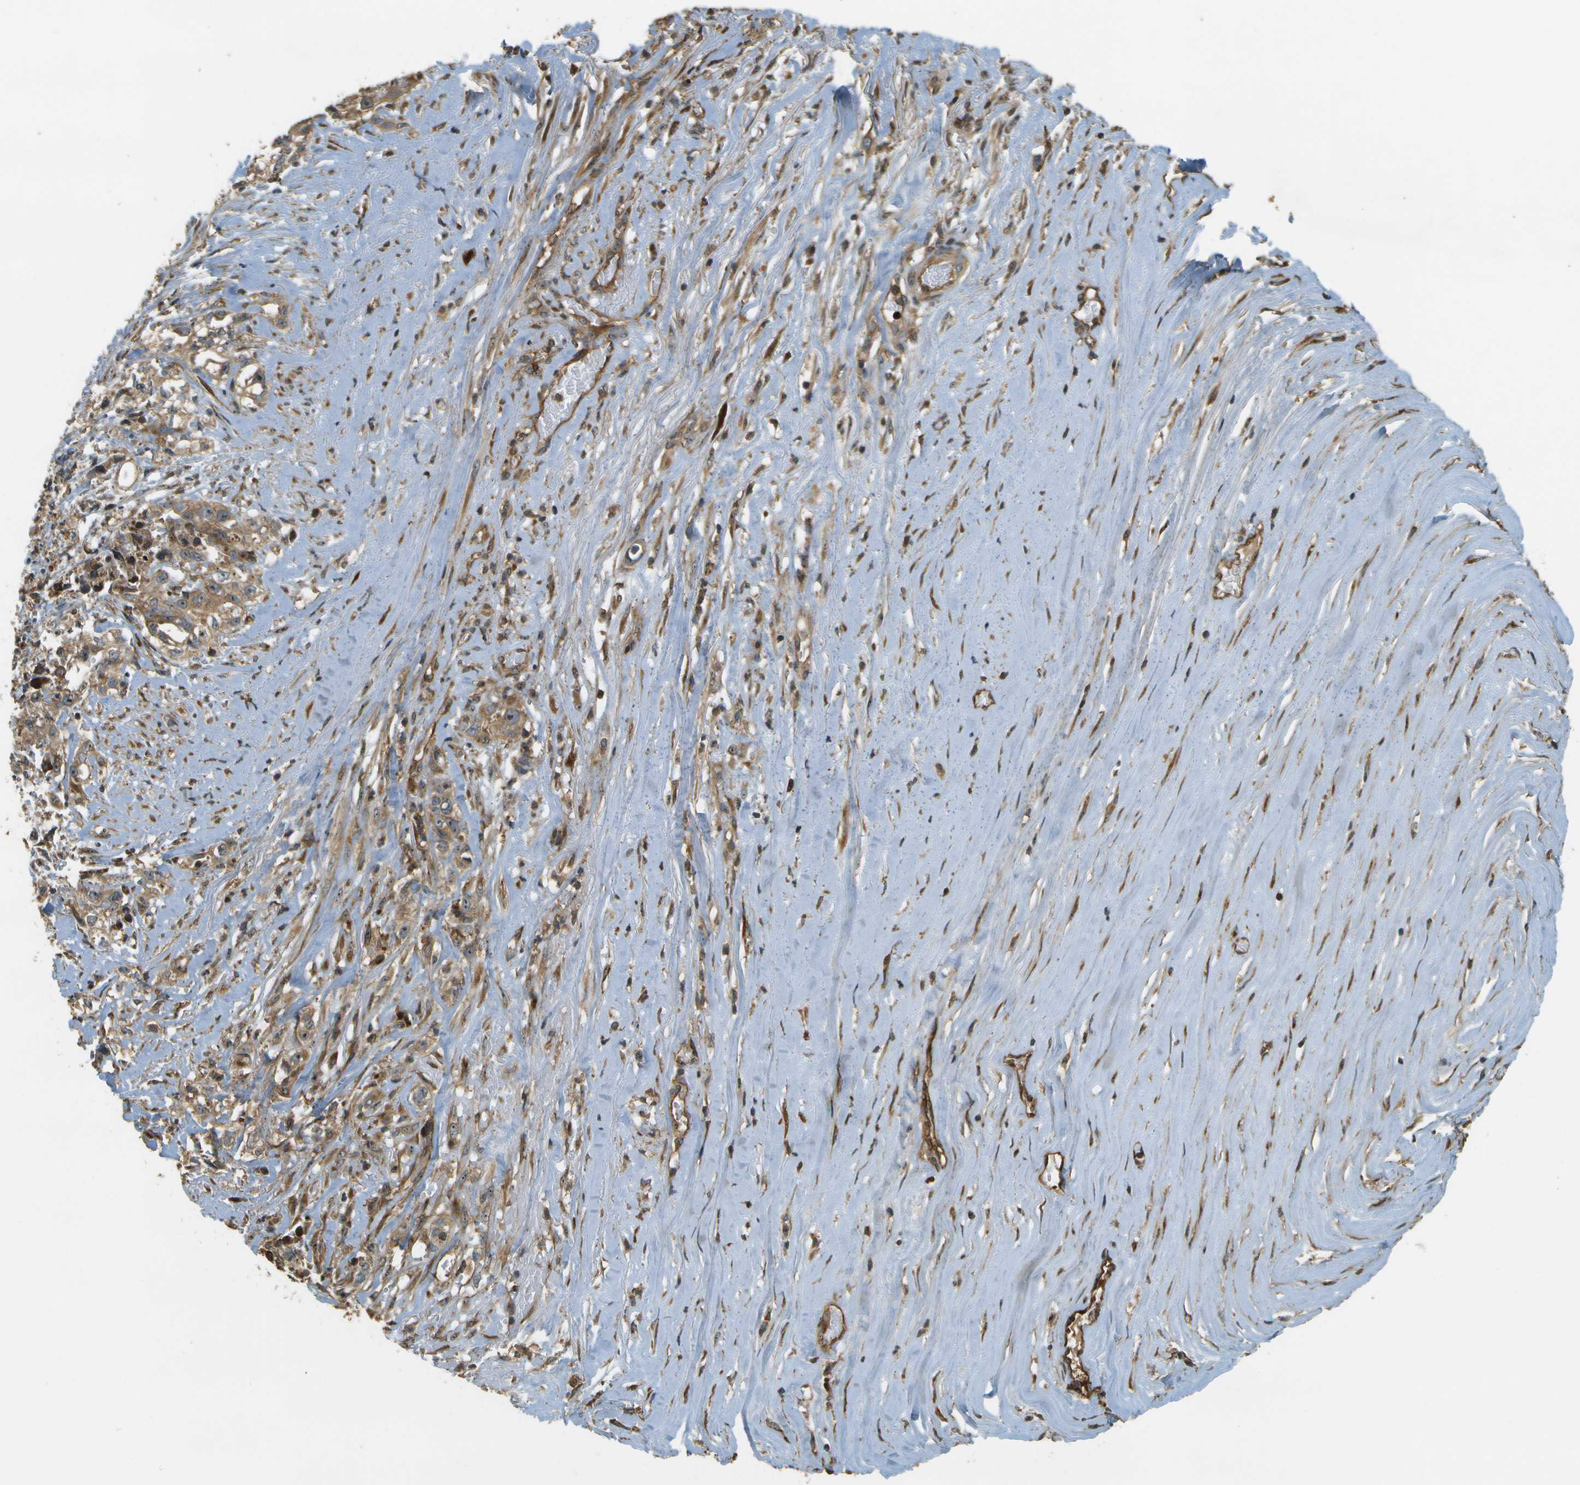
{"staining": {"intensity": "moderate", "quantity": ">75%", "location": "cytoplasmic/membranous,nuclear"}, "tissue": "liver cancer", "cell_type": "Tumor cells", "image_type": "cancer", "snomed": [{"axis": "morphology", "description": "Cholangiocarcinoma"}, {"axis": "topography", "description": "Liver"}], "caption": "Cholangiocarcinoma (liver) stained with a brown dye displays moderate cytoplasmic/membranous and nuclear positive staining in about >75% of tumor cells.", "gene": "LRP12", "patient": {"sex": "female", "age": 70}}